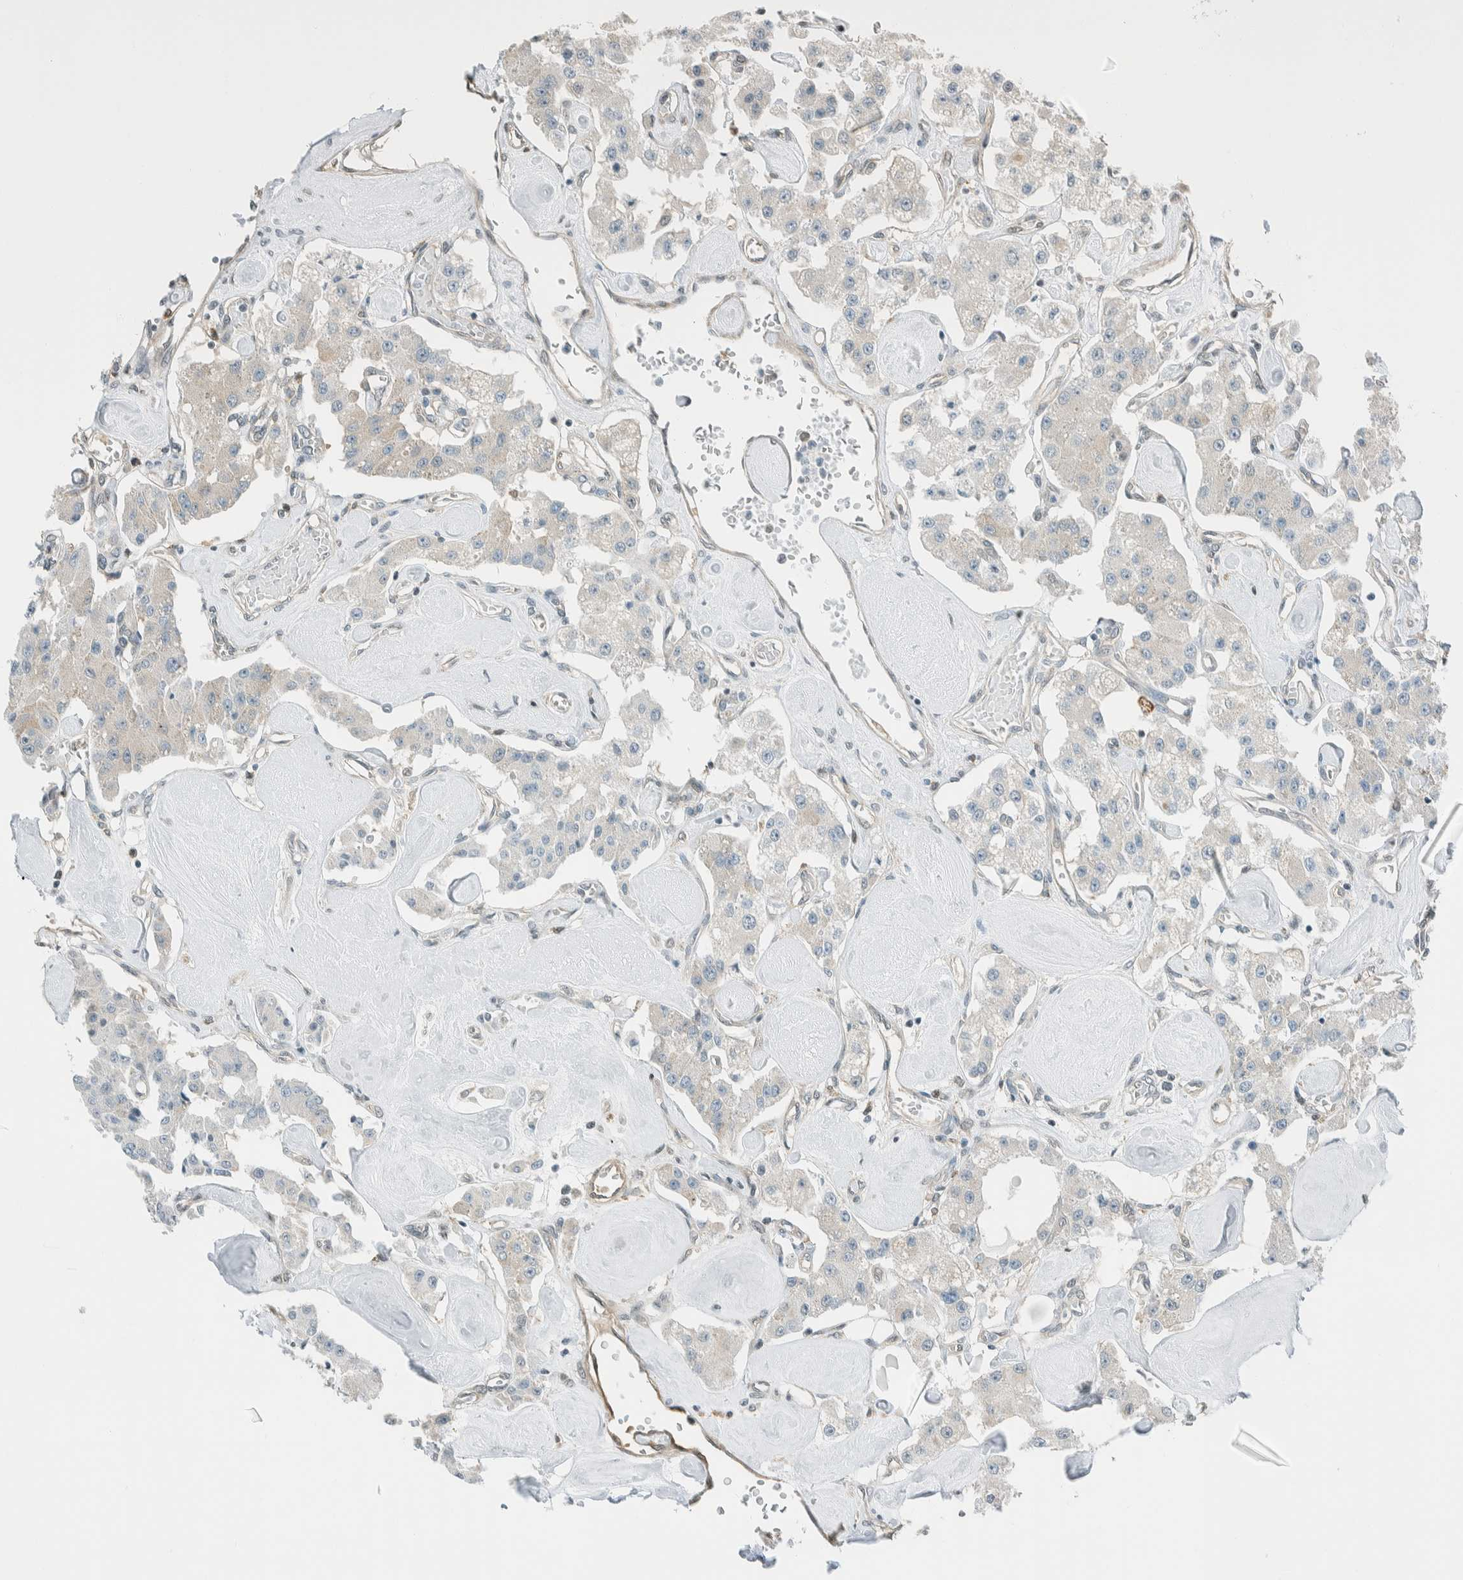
{"staining": {"intensity": "negative", "quantity": "none", "location": "none"}, "tissue": "carcinoid", "cell_type": "Tumor cells", "image_type": "cancer", "snomed": [{"axis": "morphology", "description": "Carcinoid, malignant, NOS"}, {"axis": "topography", "description": "Pancreas"}], "caption": "Immunohistochemical staining of human malignant carcinoid exhibits no significant expression in tumor cells.", "gene": "NIBAN2", "patient": {"sex": "male", "age": 41}}